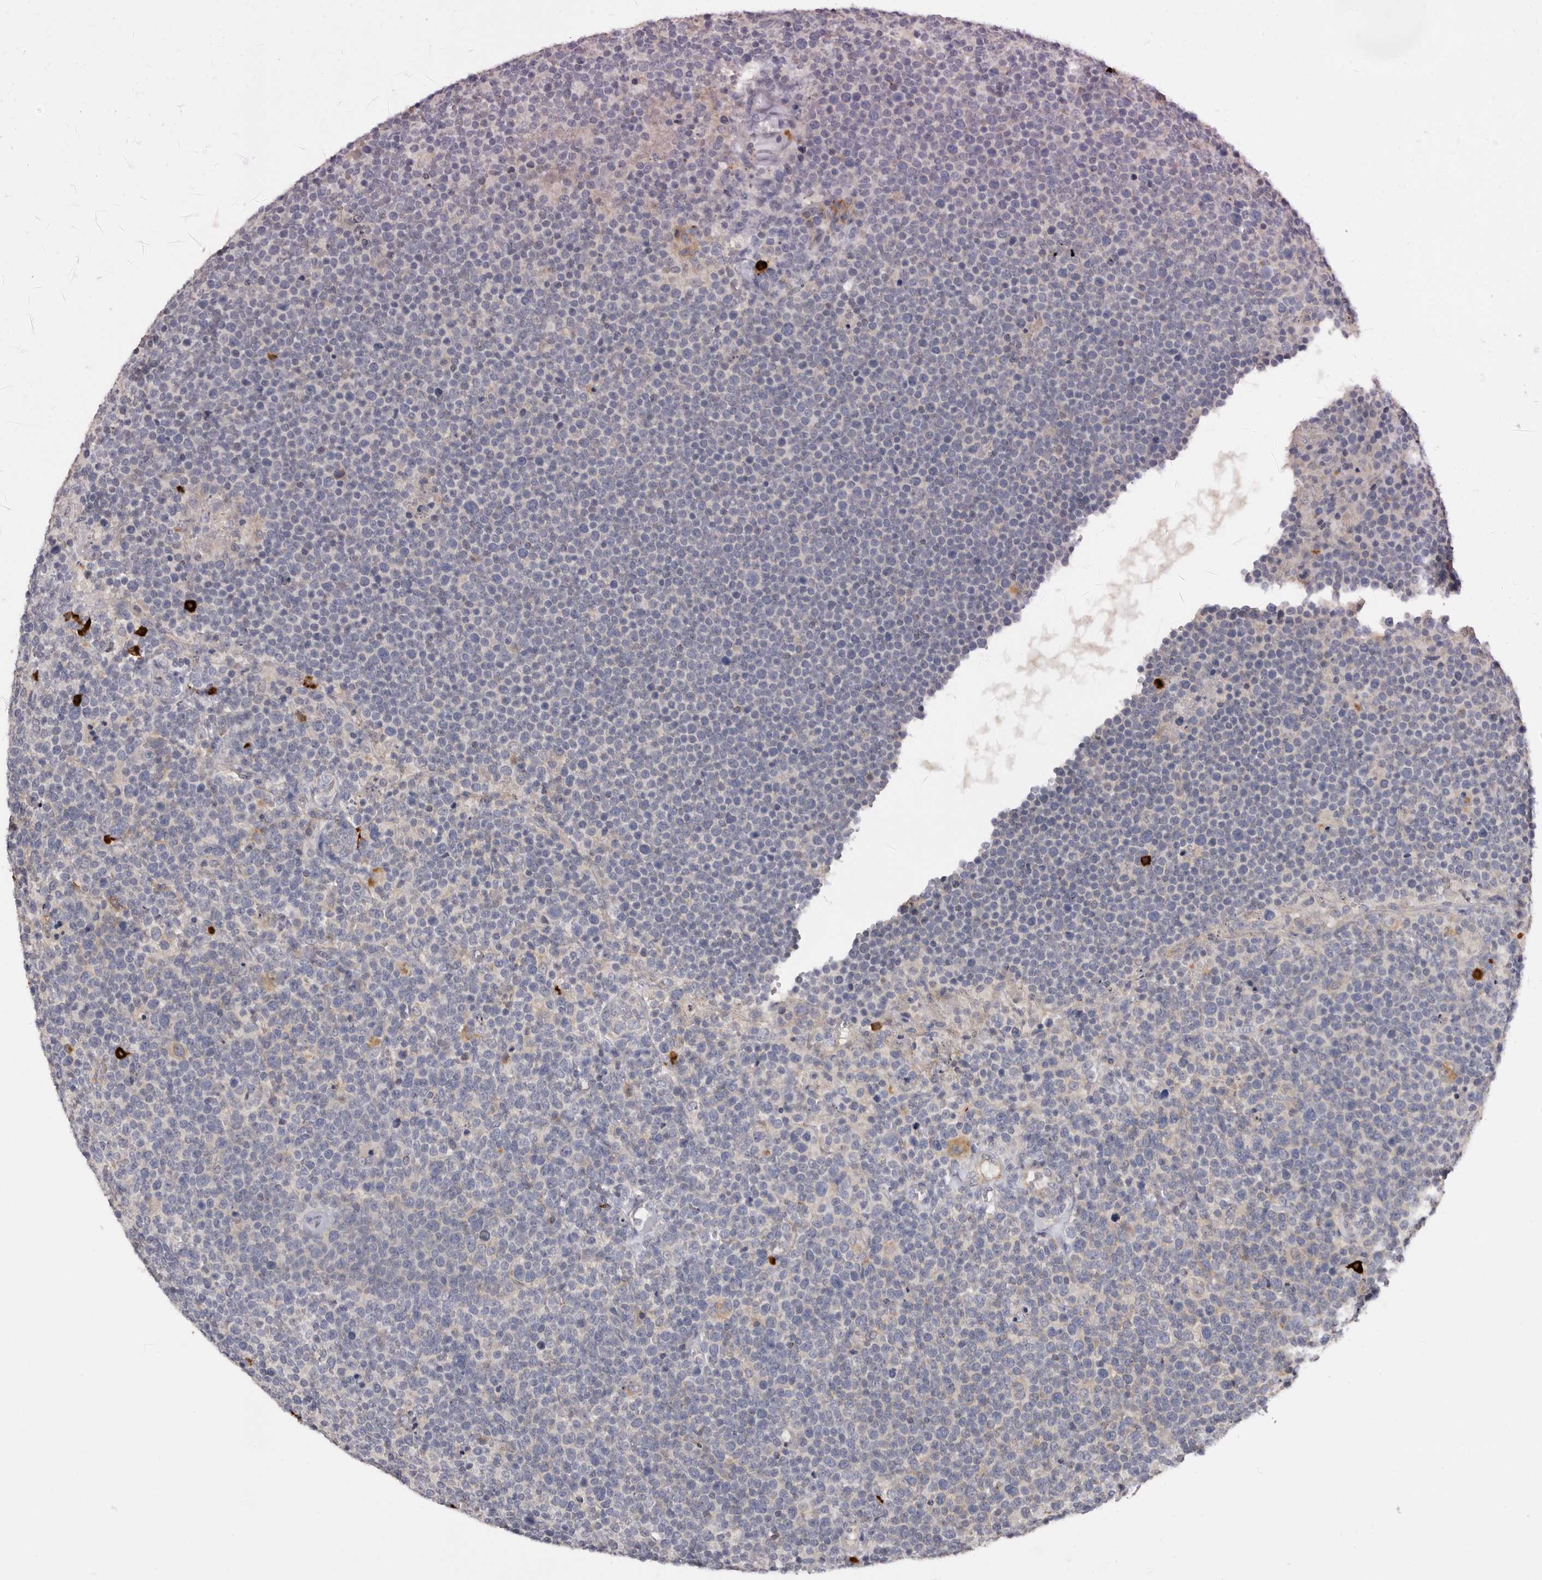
{"staining": {"intensity": "negative", "quantity": "none", "location": "none"}, "tissue": "lymphoma", "cell_type": "Tumor cells", "image_type": "cancer", "snomed": [{"axis": "morphology", "description": "Malignant lymphoma, non-Hodgkin's type, High grade"}, {"axis": "topography", "description": "Lymph node"}], "caption": "A micrograph of malignant lymphoma, non-Hodgkin's type (high-grade) stained for a protein shows no brown staining in tumor cells. The staining is performed using DAB brown chromogen with nuclei counter-stained in using hematoxylin.", "gene": "DAP", "patient": {"sex": "male", "age": 61}}